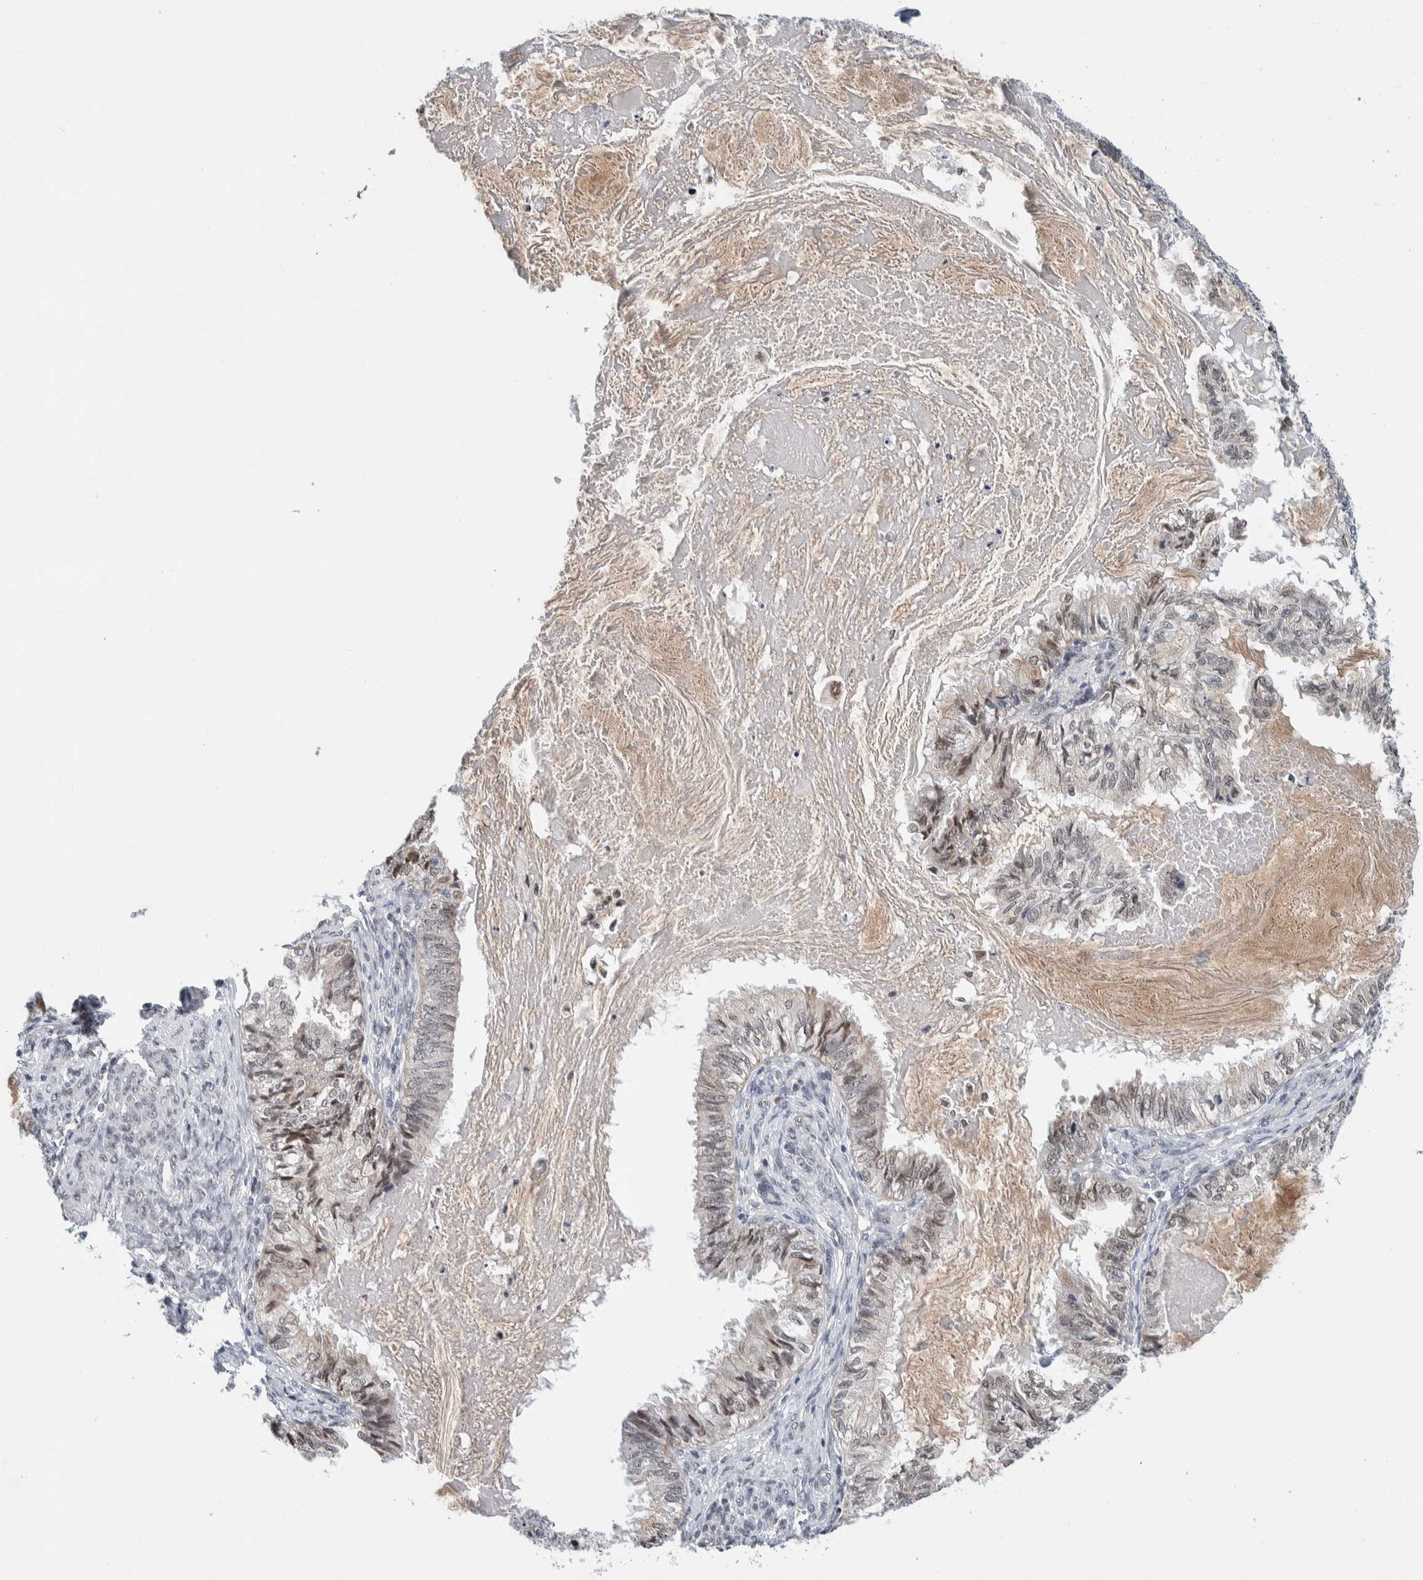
{"staining": {"intensity": "weak", "quantity": "<25%", "location": "nuclear"}, "tissue": "cervical cancer", "cell_type": "Tumor cells", "image_type": "cancer", "snomed": [{"axis": "morphology", "description": "Normal tissue, NOS"}, {"axis": "morphology", "description": "Adenocarcinoma, NOS"}, {"axis": "topography", "description": "Cervix"}, {"axis": "topography", "description": "Endometrium"}], "caption": "Cervical adenocarcinoma was stained to show a protein in brown. There is no significant staining in tumor cells.", "gene": "NEUROD1", "patient": {"sex": "female", "age": 86}}